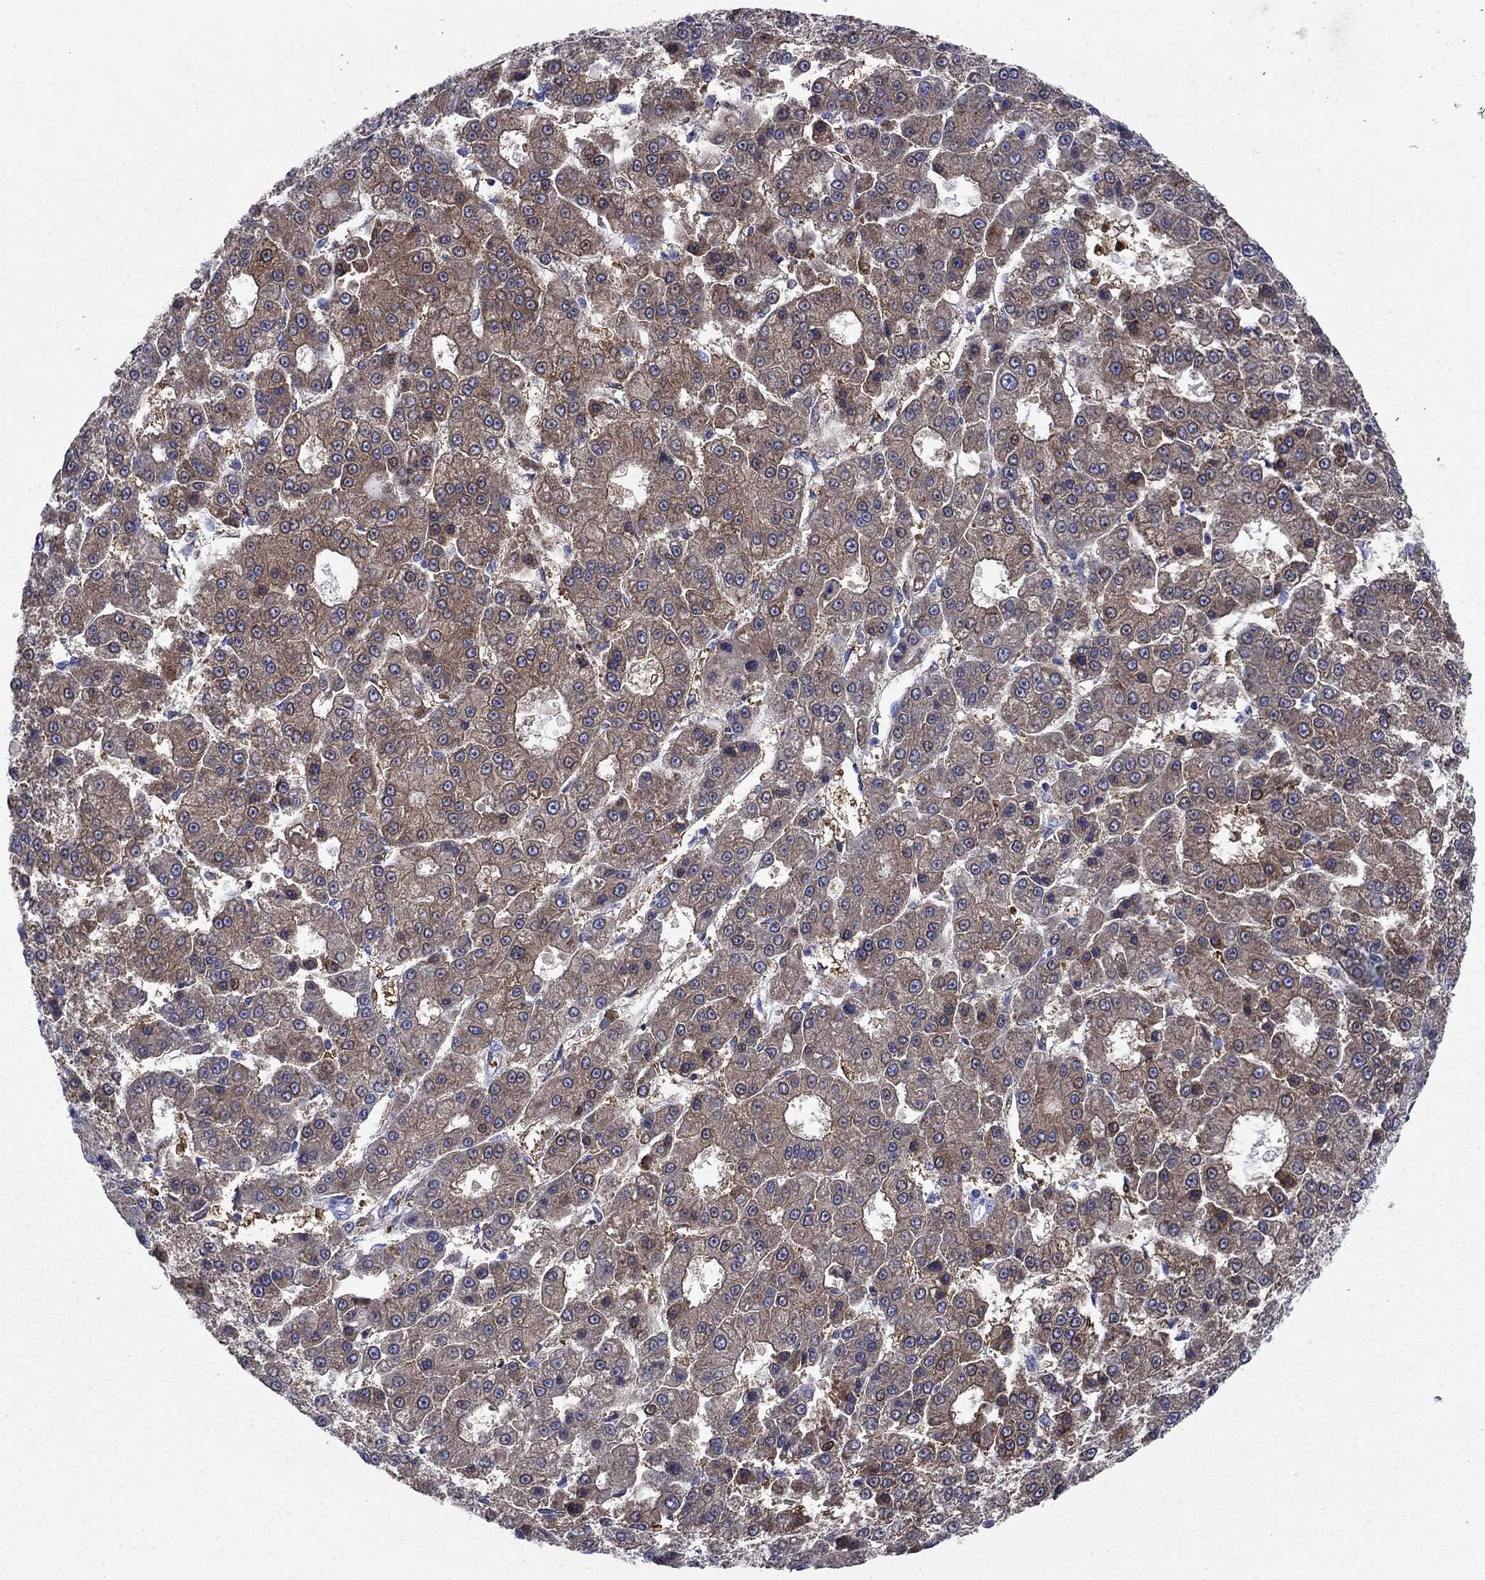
{"staining": {"intensity": "moderate", "quantity": "25%-75%", "location": "cytoplasmic/membranous"}, "tissue": "liver cancer", "cell_type": "Tumor cells", "image_type": "cancer", "snomed": [{"axis": "morphology", "description": "Carcinoma, Hepatocellular, NOS"}, {"axis": "topography", "description": "Liver"}], "caption": "Immunohistochemical staining of human liver hepatocellular carcinoma shows moderate cytoplasmic/membranous protein staining in approximately 25%-75% of tumor cells.", "gene": "SULT2B1", "patient": {"sex": "male", "age": 70}}